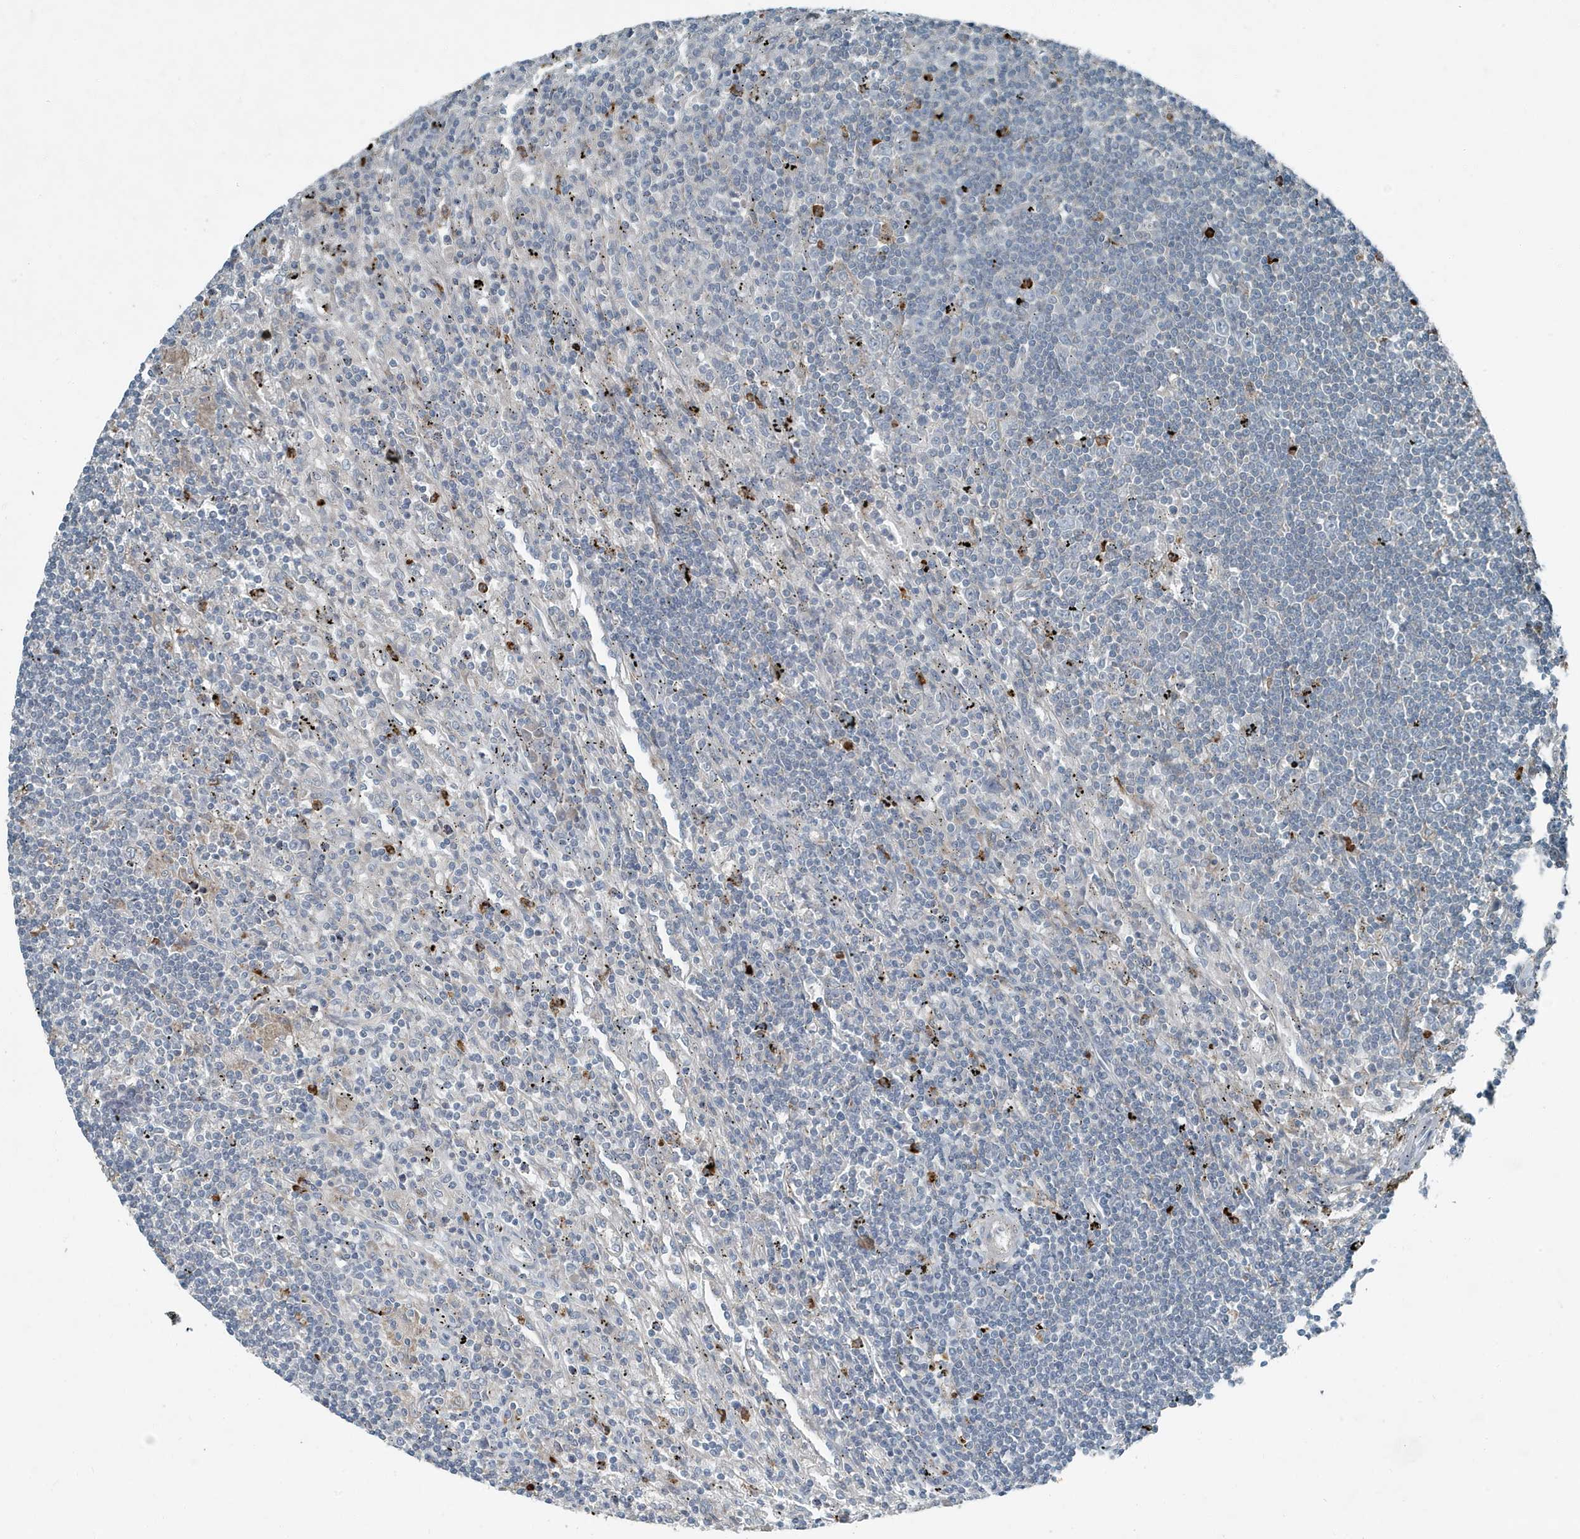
{"staining": {"intensity": "negative", "quantity": "none", "location": "none"}, "tissue": "lymphoma", "cell_type": "Tumor cells", "image_type": "cancer", "snomed": [{"axis": "morphology", "description": "Malignant lymphoma, non-Hodgkin's type, Low grade"}, {"axis": "topography", "description": "Spleen"}], "caption": "Protein analysis of lymphoma displays no significant expression in tumor cells. Nuclei are stained in blue.", "gene": "DAPP1", "patient": {"sex": "male", "age": 76}}